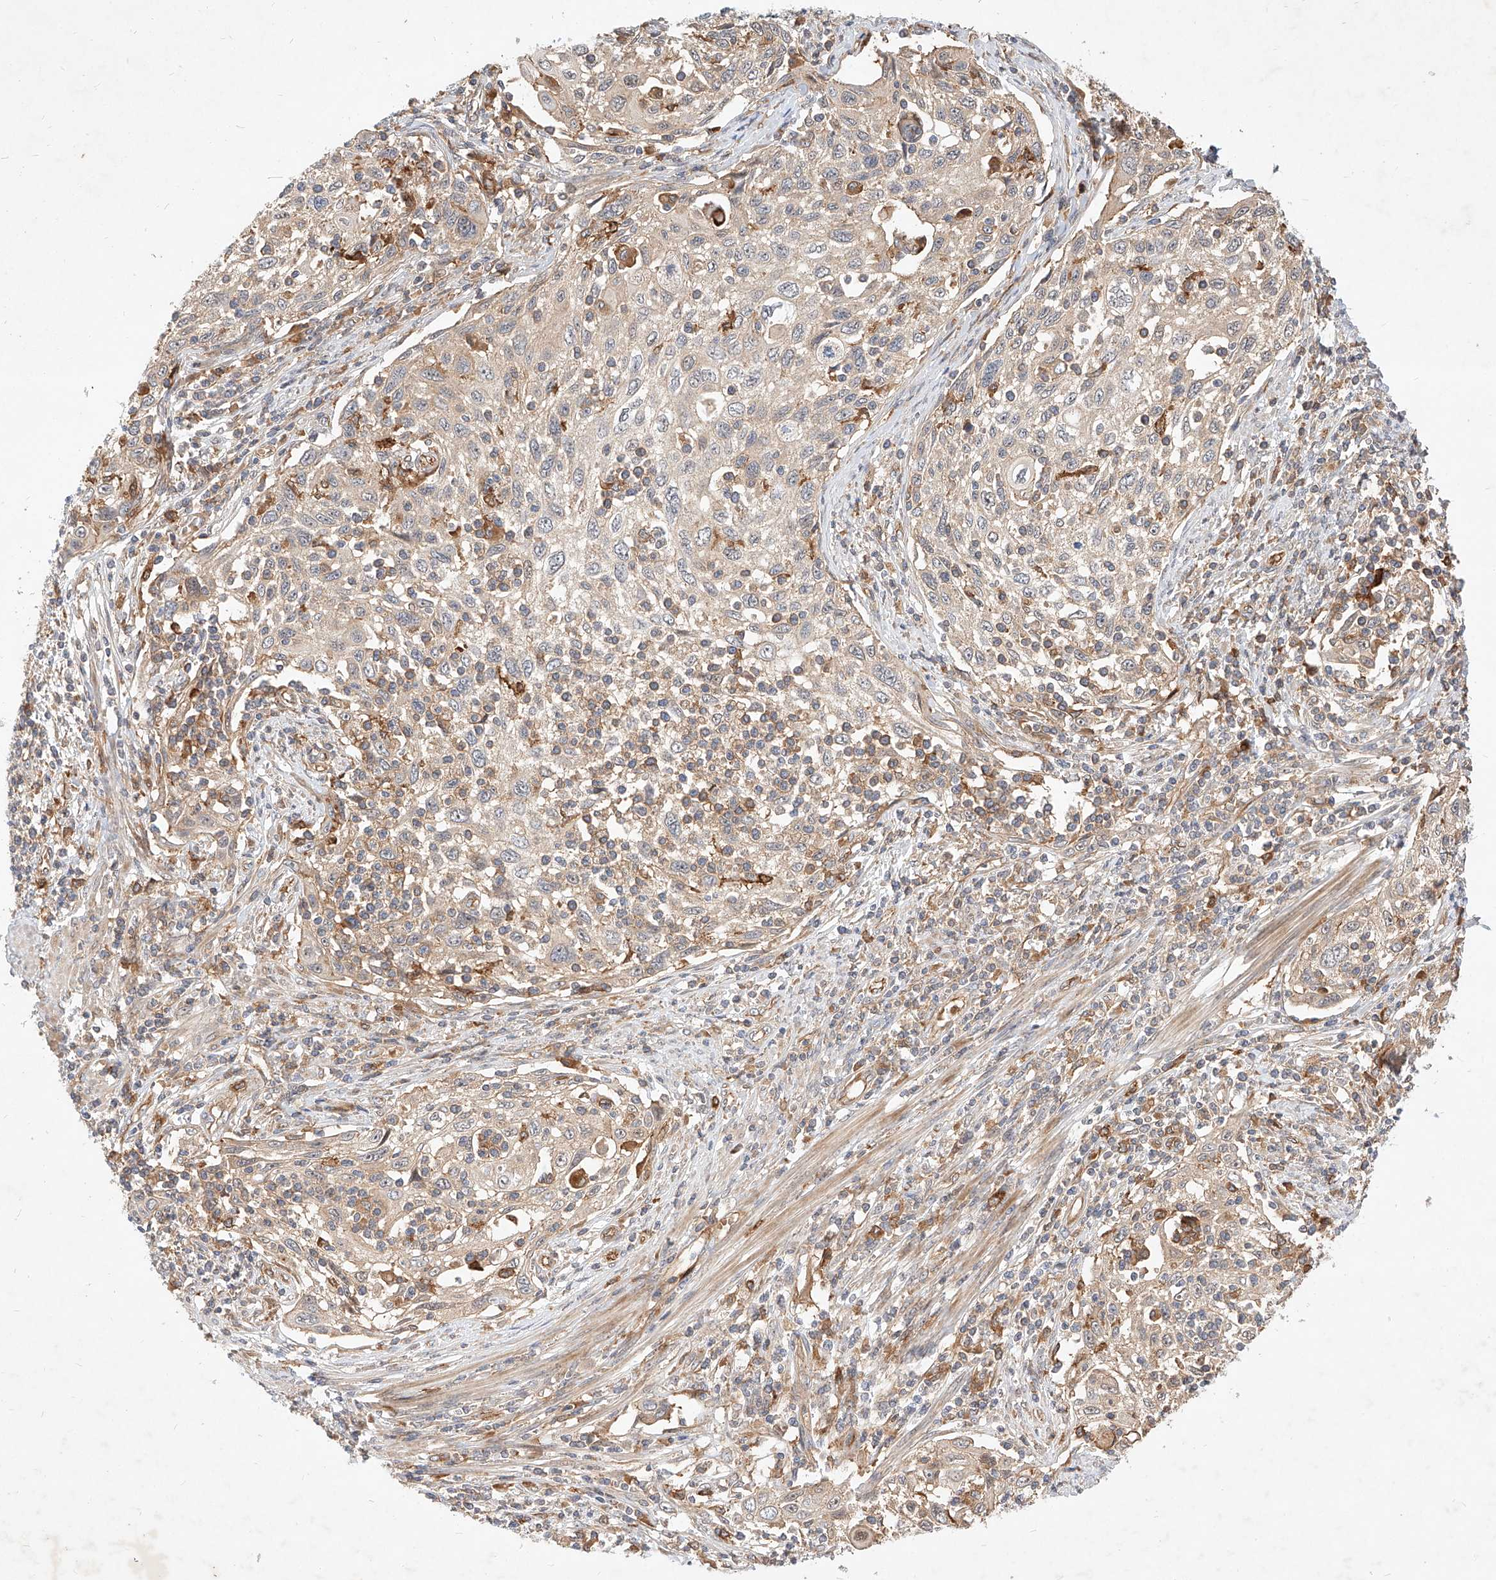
{"staining": {"intensity": "weak", "quantity": "25%-75%", "location": "cytoplasmic/membranous"}, "tissue": "cervical cancer", "cell_type": "Tumor cells", "image_type": "cancer", "snomed": [{"axis": "morphology", "description": "Squamous cell carcinoma, NOS"}, {"axis": "topography", "description": "Cervix"}], "caption": "Protein expression analysis of human cervical squamous cell carcinoma reveals weak cytoplasmic/membranous expression in about 25%-75% of tumor cells.", "gene": "NFAM1", "patient": {"sex": "female", "age": 70}}